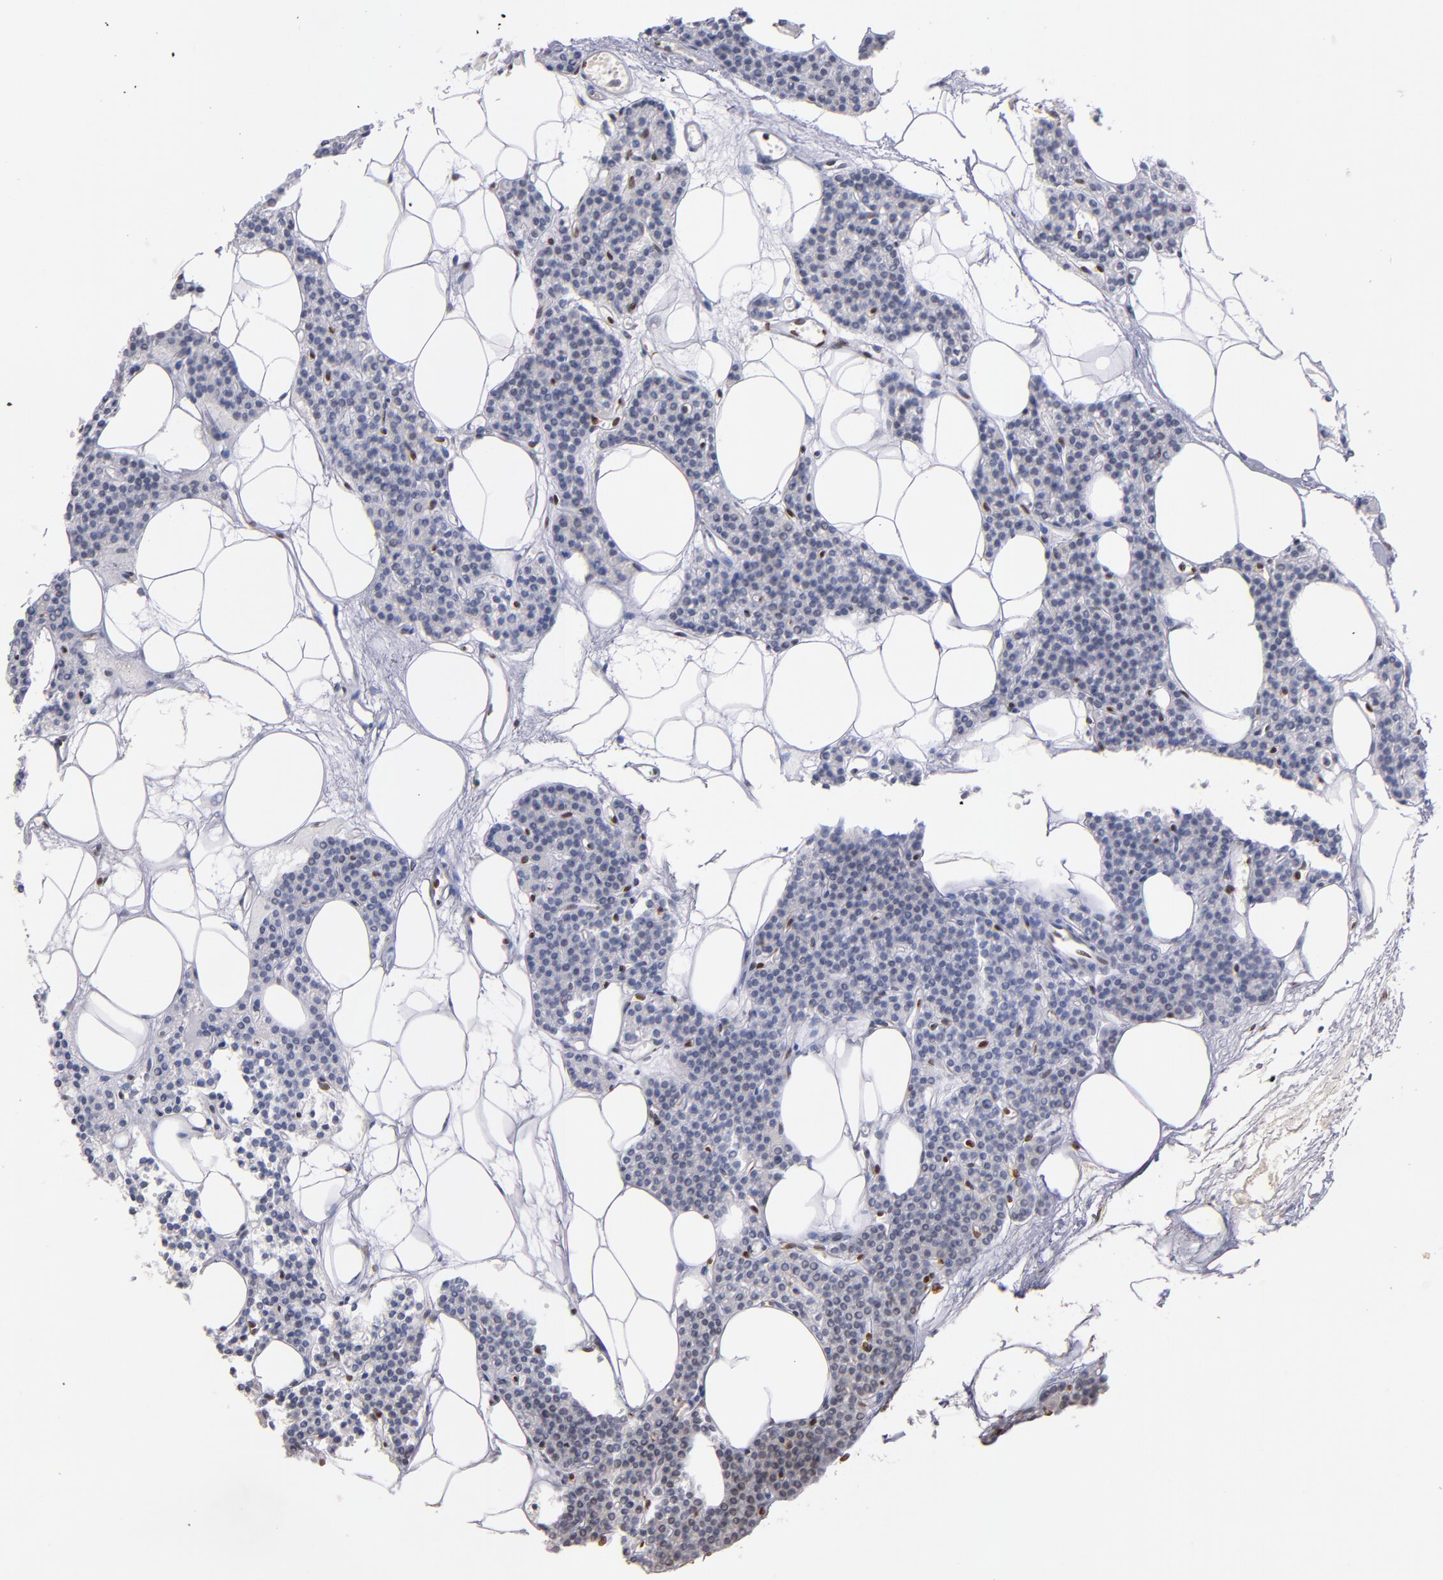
{"staining": {"intensity": "negative", "quantity": "none", "location": "none"}, "tissue": "parathyroid gland", "cell_type": "Glandular cells", "image_type": "normal", "snomed": [{"axis": "morphology", "description": "Normal tissue, NOS"}, {"axis": "topography", "description": "Parathyroid gland"}], "caption": "Glandular cells show no significant protein staining in benign parathyroid gland. (Immunohistochemistry (ihc), brightfield microscopy, high magnification).", "gene": "IFI16", "patient": {"sex": "male", "age": 24}}